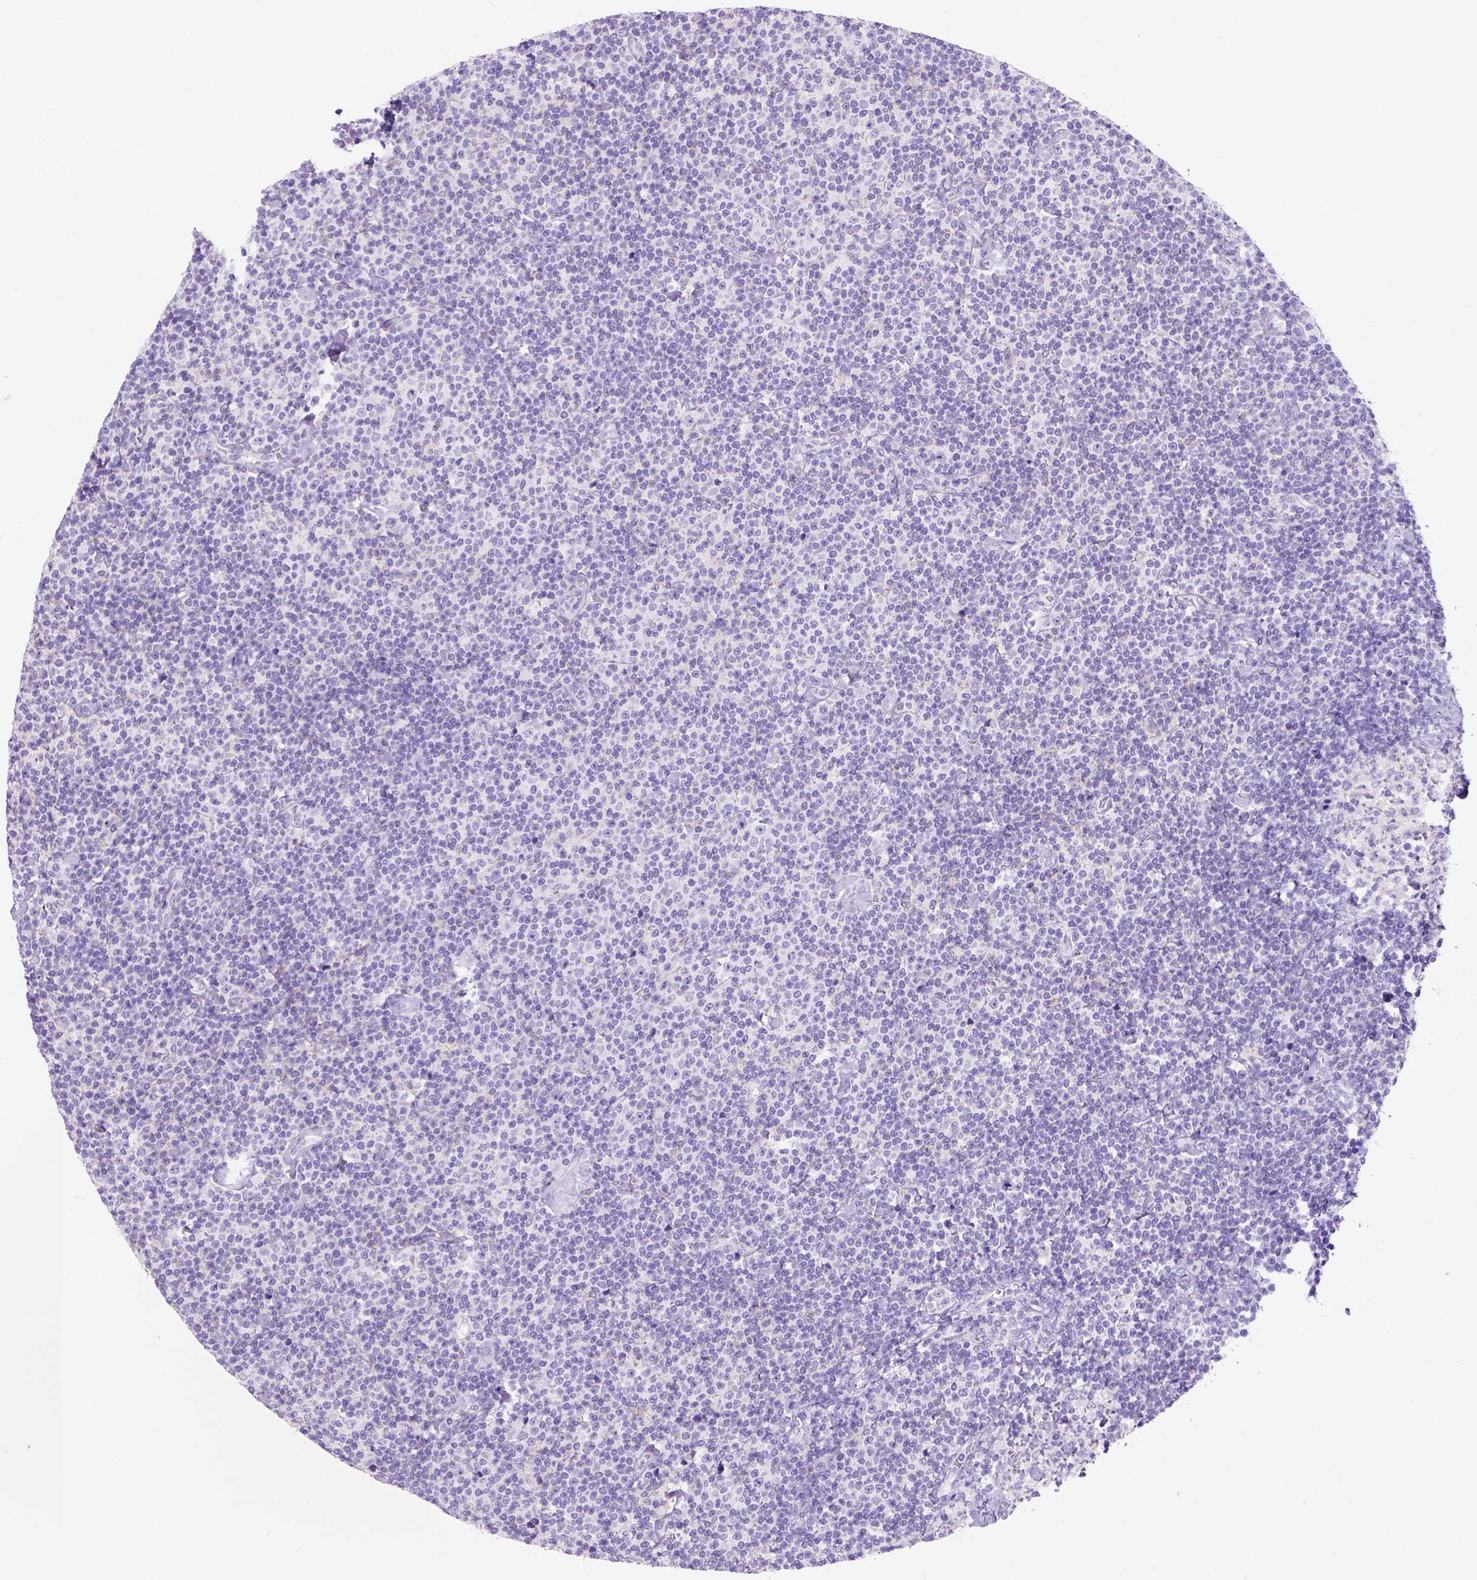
{"staining": {"intensity": "negative", "quantity": "none", "location": "none"}, "tissue": "lymphoma", "cell_type": "Tumor cells", "image_type": "cancer", "snomed": [{"axis": "morphology", "description": "Malignant lymphoma, non-Hodgkin's type, Low grade"}, {"axis": "topography", "description": "Lymph node"}], "caption": "This is an immunohistochemistry micrograph of low-grade malignant lymphoma, non-Hodgkin's type. There is no staining in tumor cells.", "gene": "EGFR", "patient": {"sex": "male", "age": 81}}